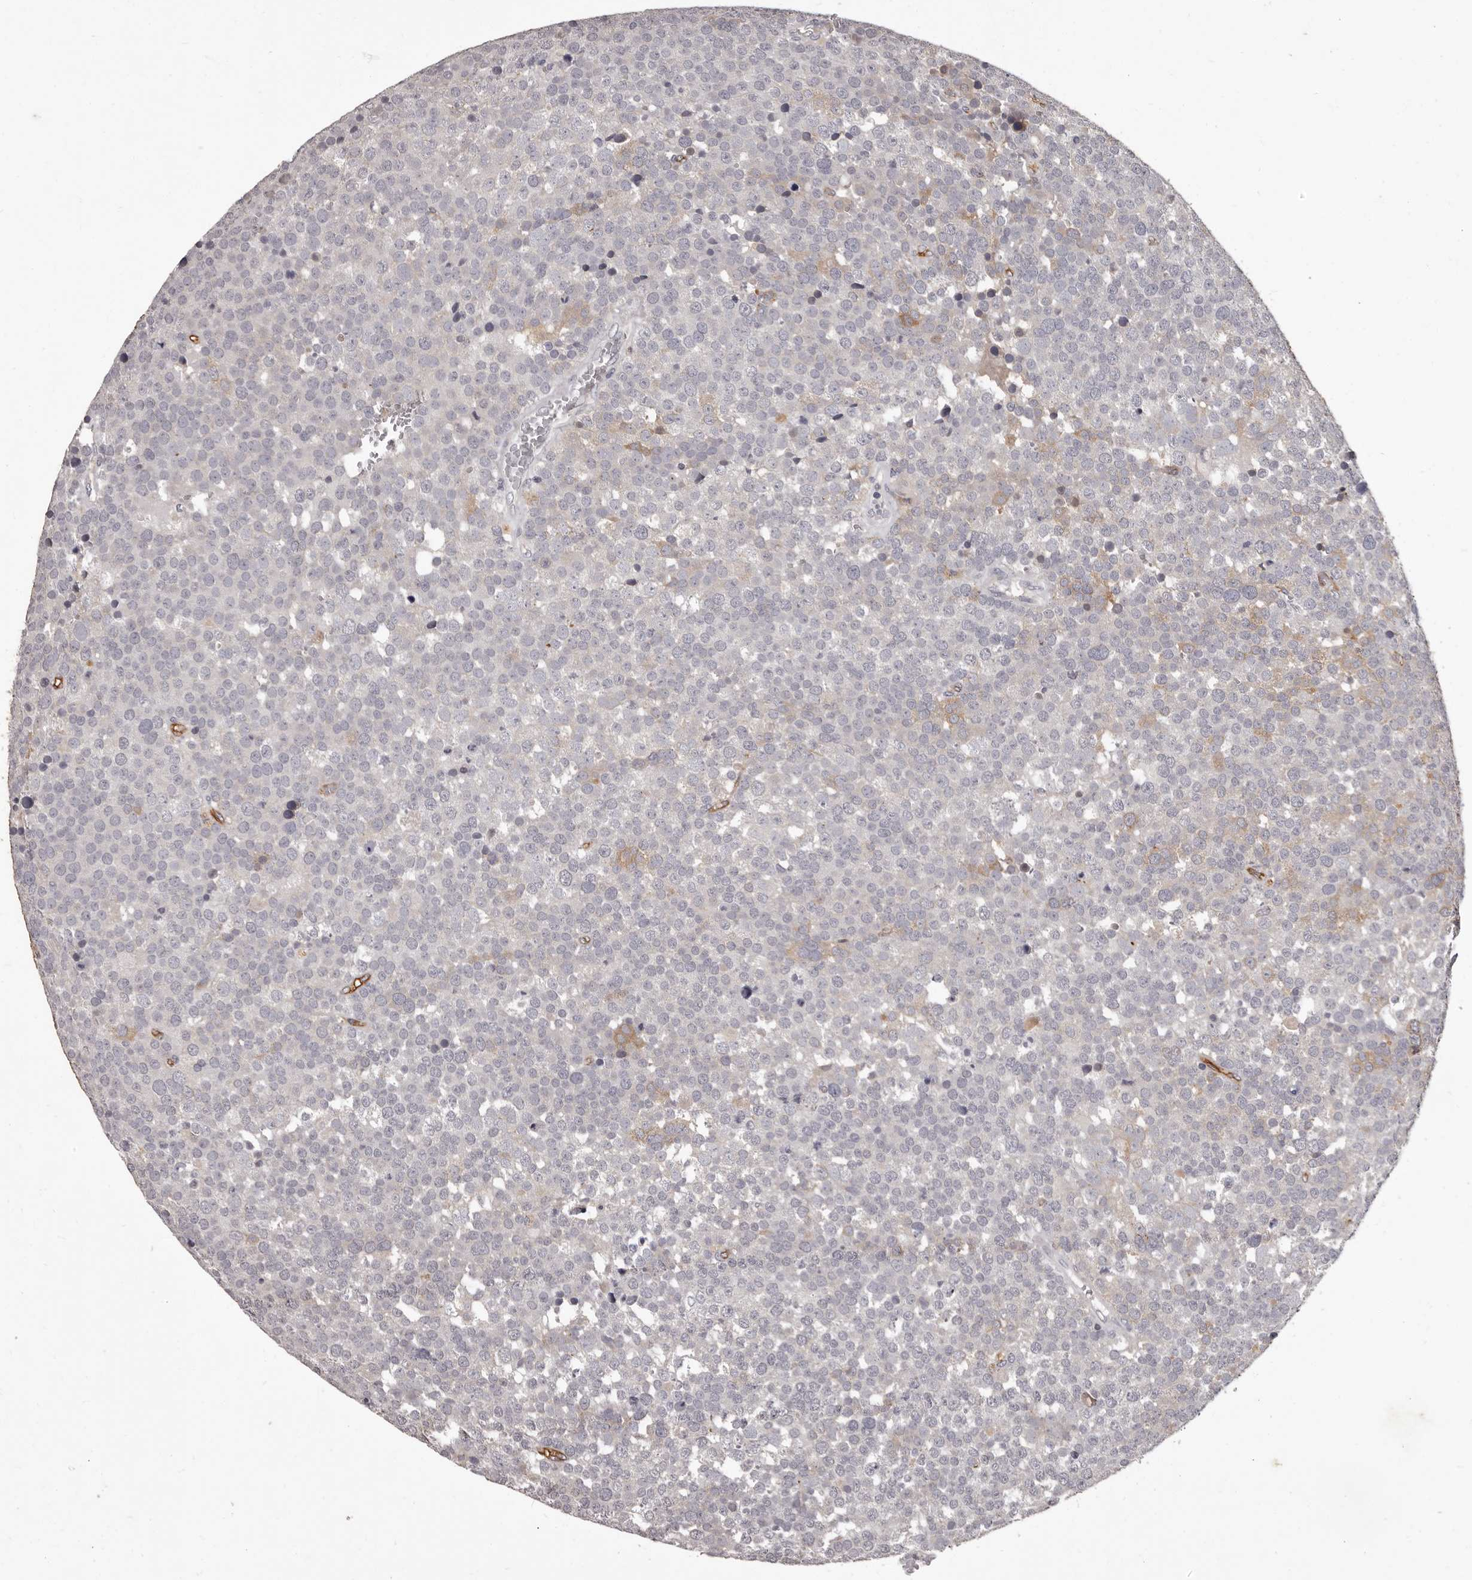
{"staining": {"intensity": "weak", "quantity": "<25%", "location": "cytoplasmic/membranous"}, "tissue": "testis cancer", "cell_type": "Tumor cells", "image_type": "cancer", "snomed": [{"axis": "morphology", "description": "Seminoma, NOS"}, {"axis": "topography", "description": "Testis"}], "caption": "Protein analysis of testis cancer (seminoma) displays no significant staining in tumor cells.", "gene": "GPR78", "patient": {"sex": "male", "age": 71}}